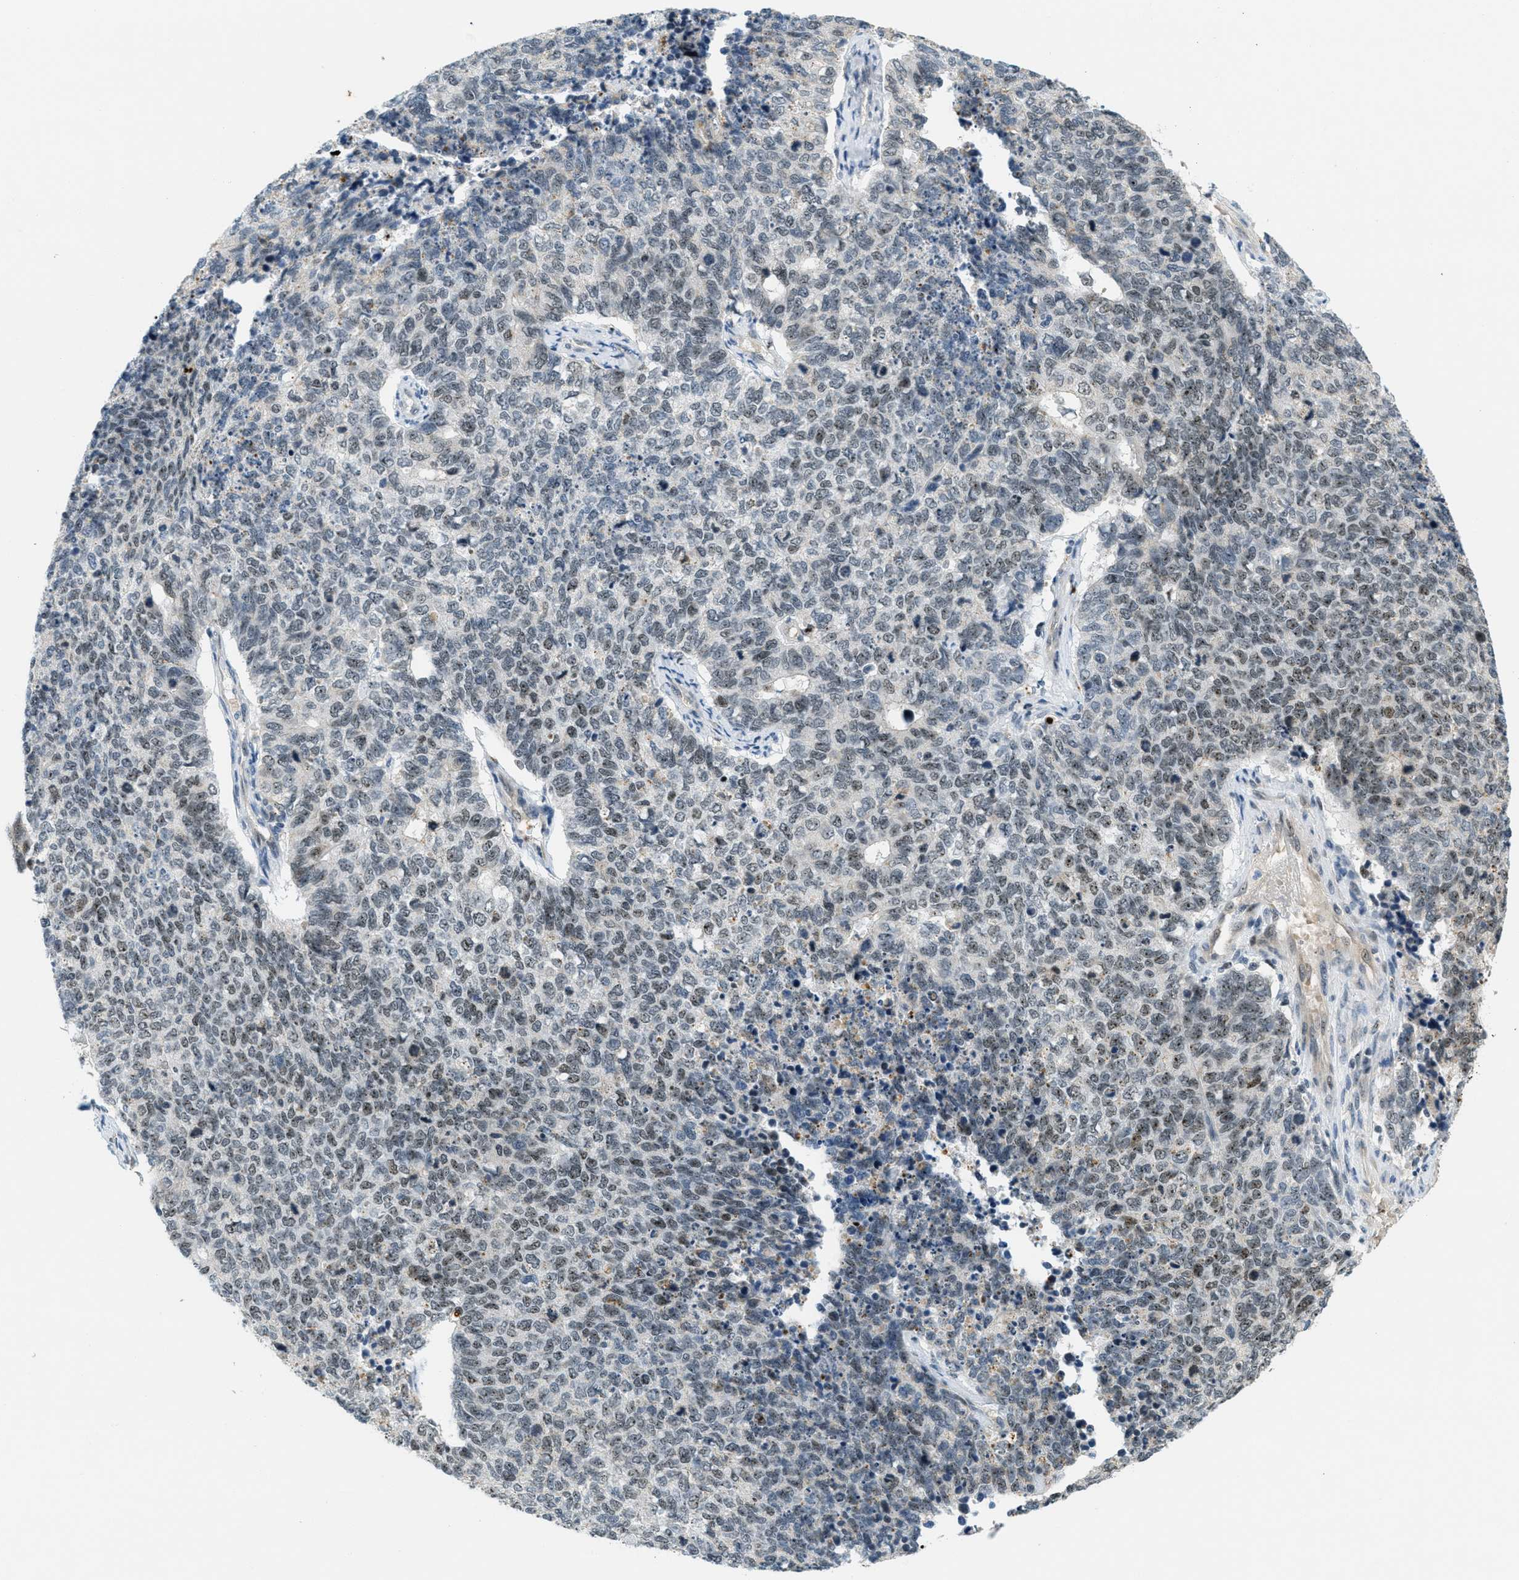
{"staining": {"intensity": "weak", "quantity": "25%-75%", "location": "nuclear"}, "tissue": "cervical cancer", "cell_type": "Tumor cells", "image_type": "cancer", "snomed": [{"axis": "morphology", "description": "Squamous cell carcinoma, NOS"}, {"axis": "topography", "description": "Cervix"}], "caption": "Tumor cells demonstrate low levels of weak nuclear staining in approximately 25%-75% of cells in squamous cell carcinoma (cervical). (Brightfield microscopy of DAB IHC at high magnification).", "gene": "DDX47", "patient": {"sex": "female", "age": 63}}